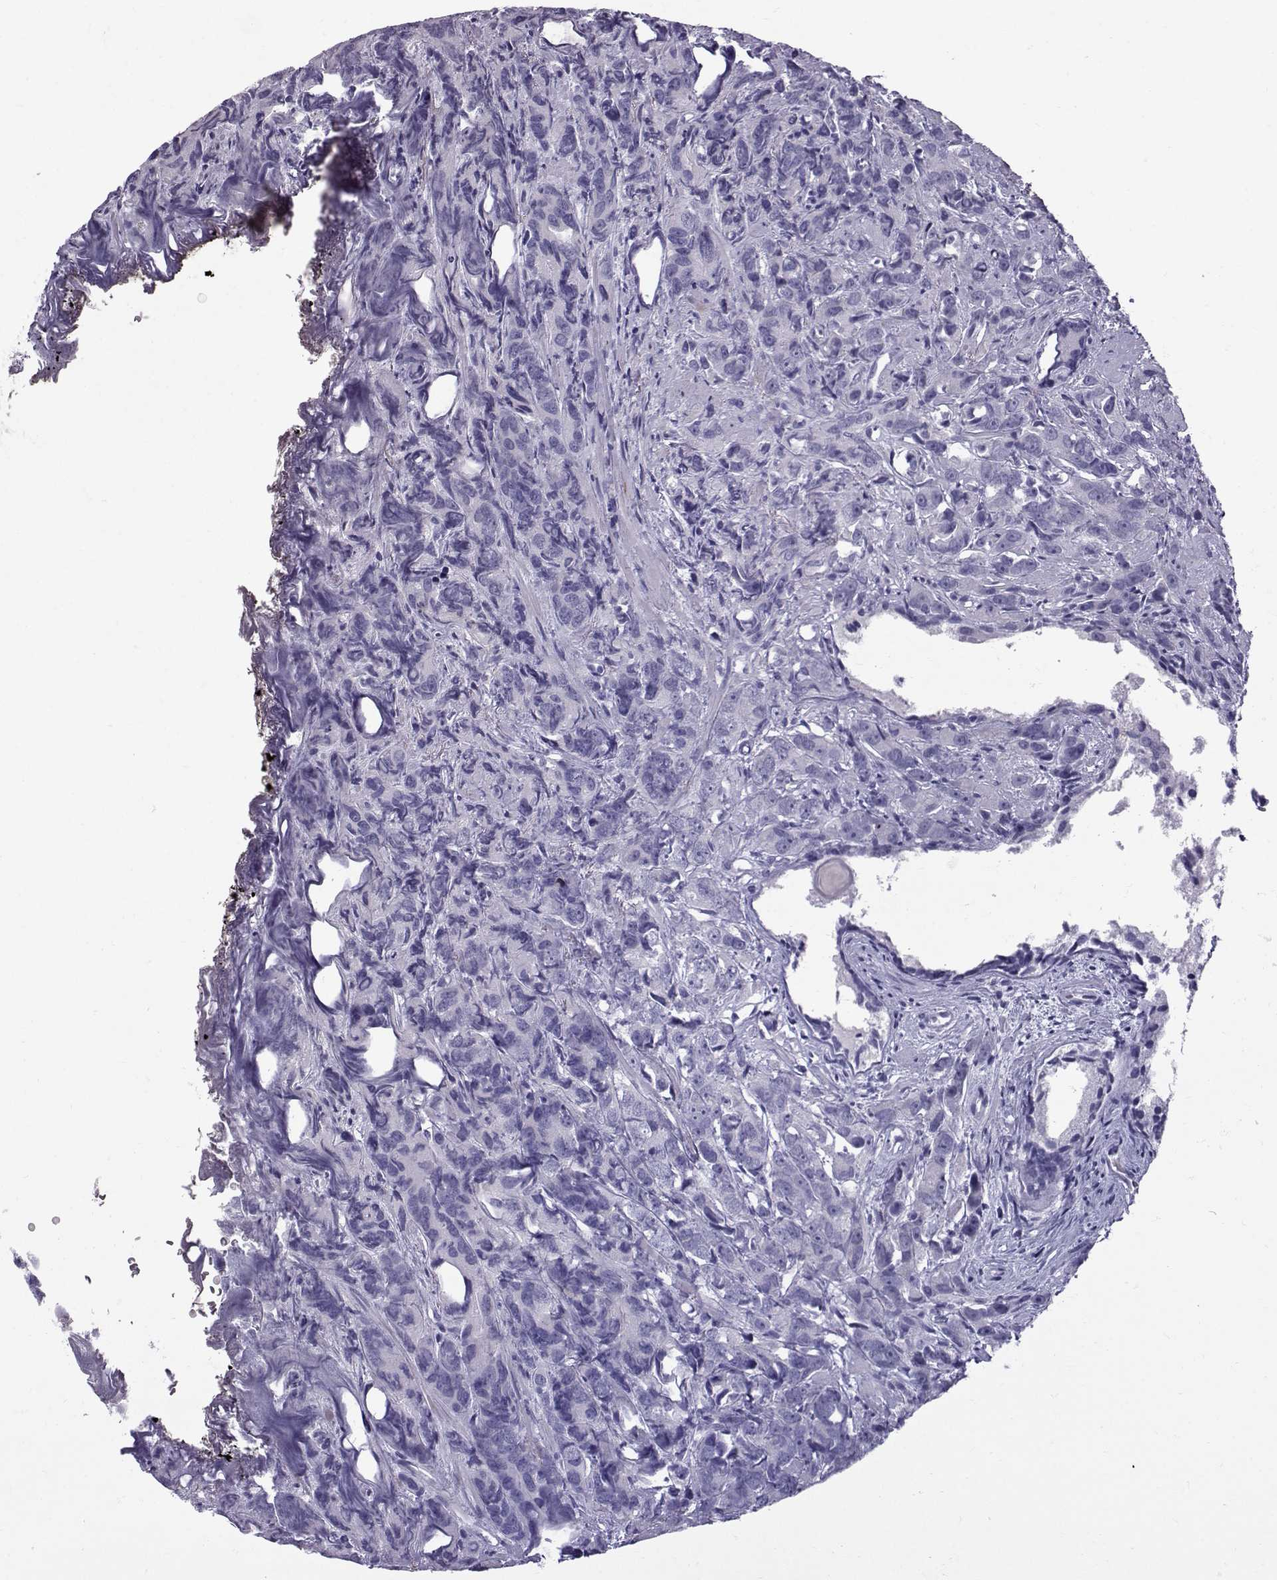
{"staining": {"intensity": "negative", "quantity": "none", "location": "none"}, "tissue": "prostate cancer", "cell_type": "Tumor cells", "image_type": "cancer", "snomed": [{"axis": "morphology", "description": "Adenocarcinoma, High grade"}, {"axis": "topography", "description": "Prostate"}], "caption": "The photomicrograph exhibits no significant expression in tumor cells of high-grade adenocarcinoma (prostate).", "gene": "DMRT3", "patient": {"sex": "male", "age": 90}}